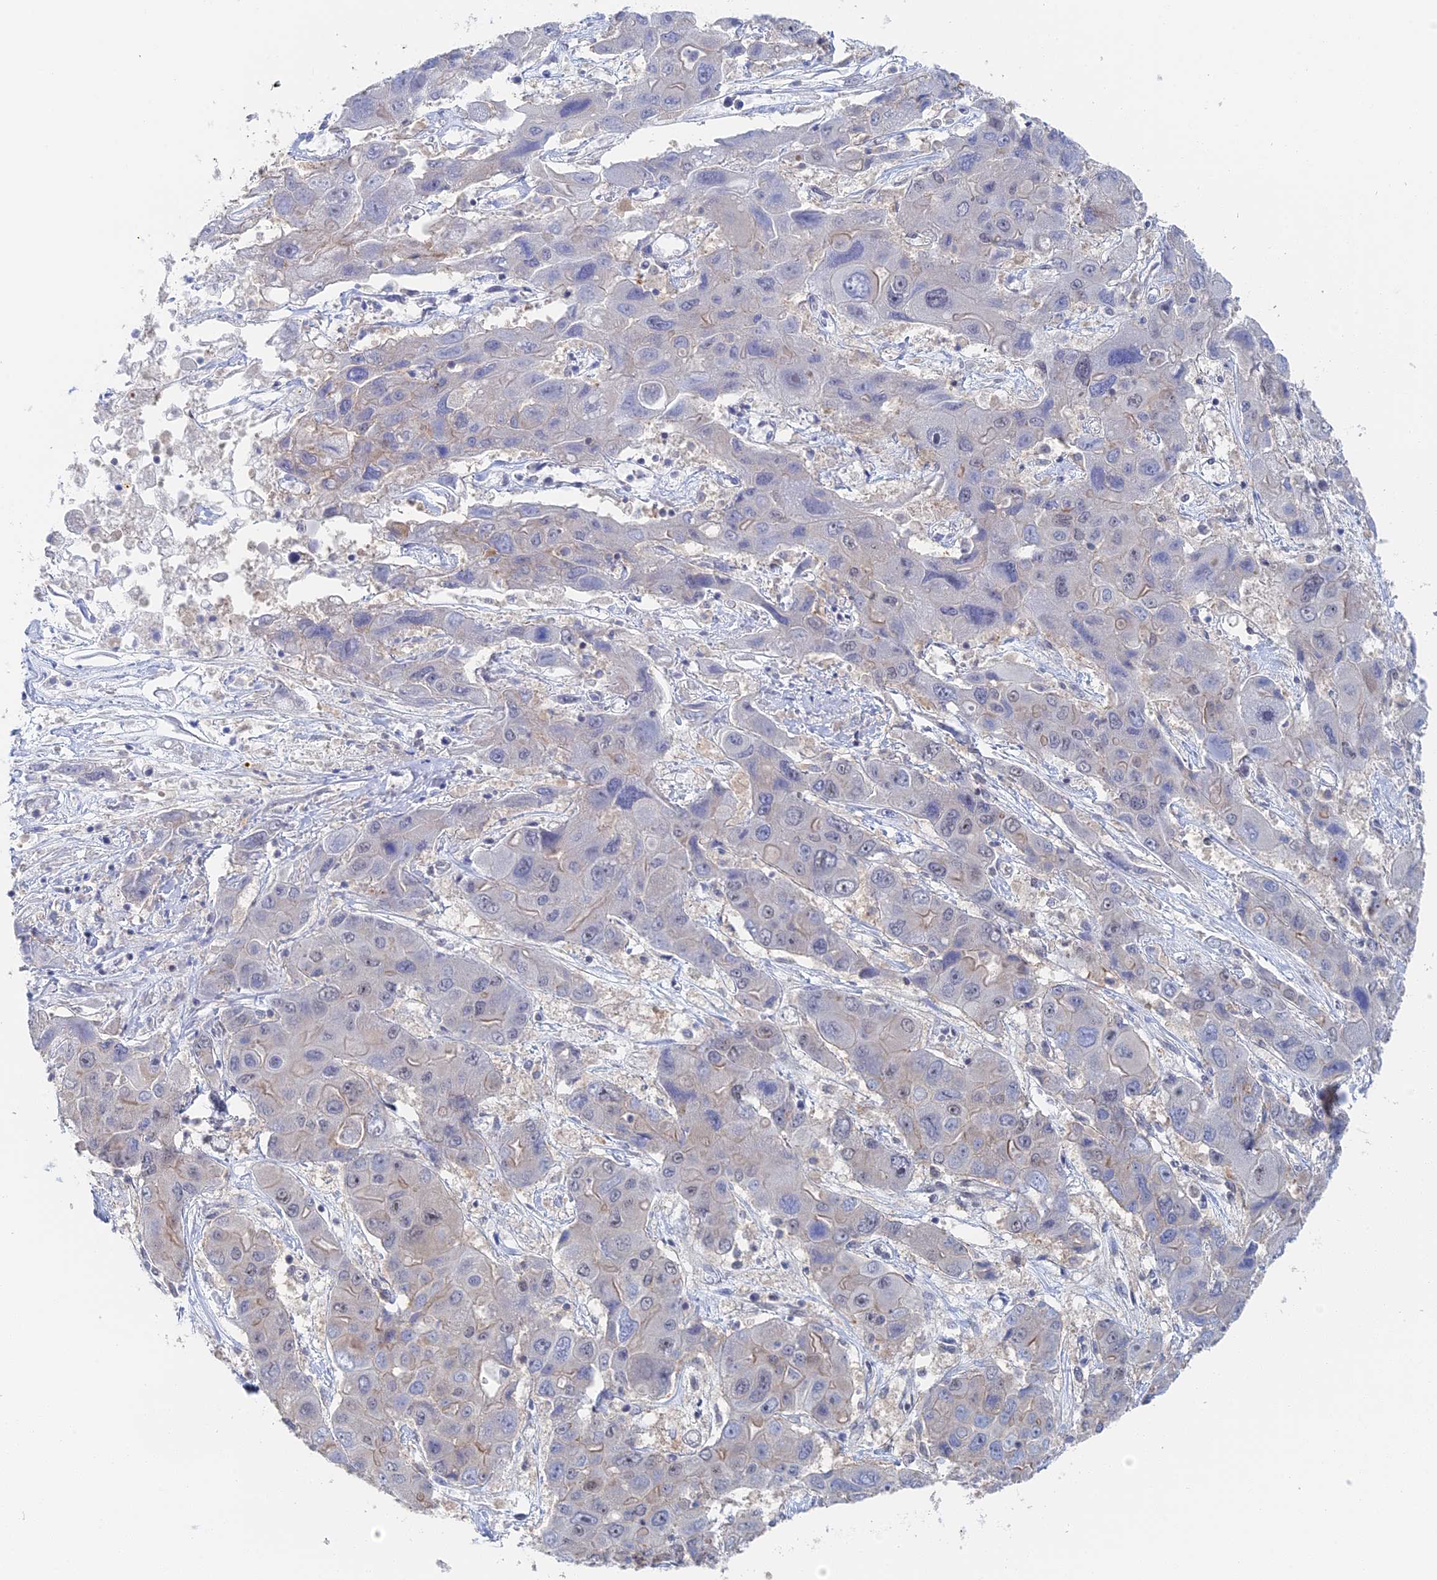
{"staining": {"intensity": "weak", "quantity": "<25%", "location": "nuclear"}, "tissue": "liver cancer", "cell_type": "Tumor cells", "image_type": "cancer", "snomed": [{"axis": "morphology", "description": "Cholangiocarcinoma"}, {"axis": "topography", "description": "Liver"}], "caption": "Cholangiocarcinoma (liver) was stained to show a protein in brown. There is no significant expression in tumor cells.", "gene": "TSSC4", "patient": {"sex": "male", "age": 67}}